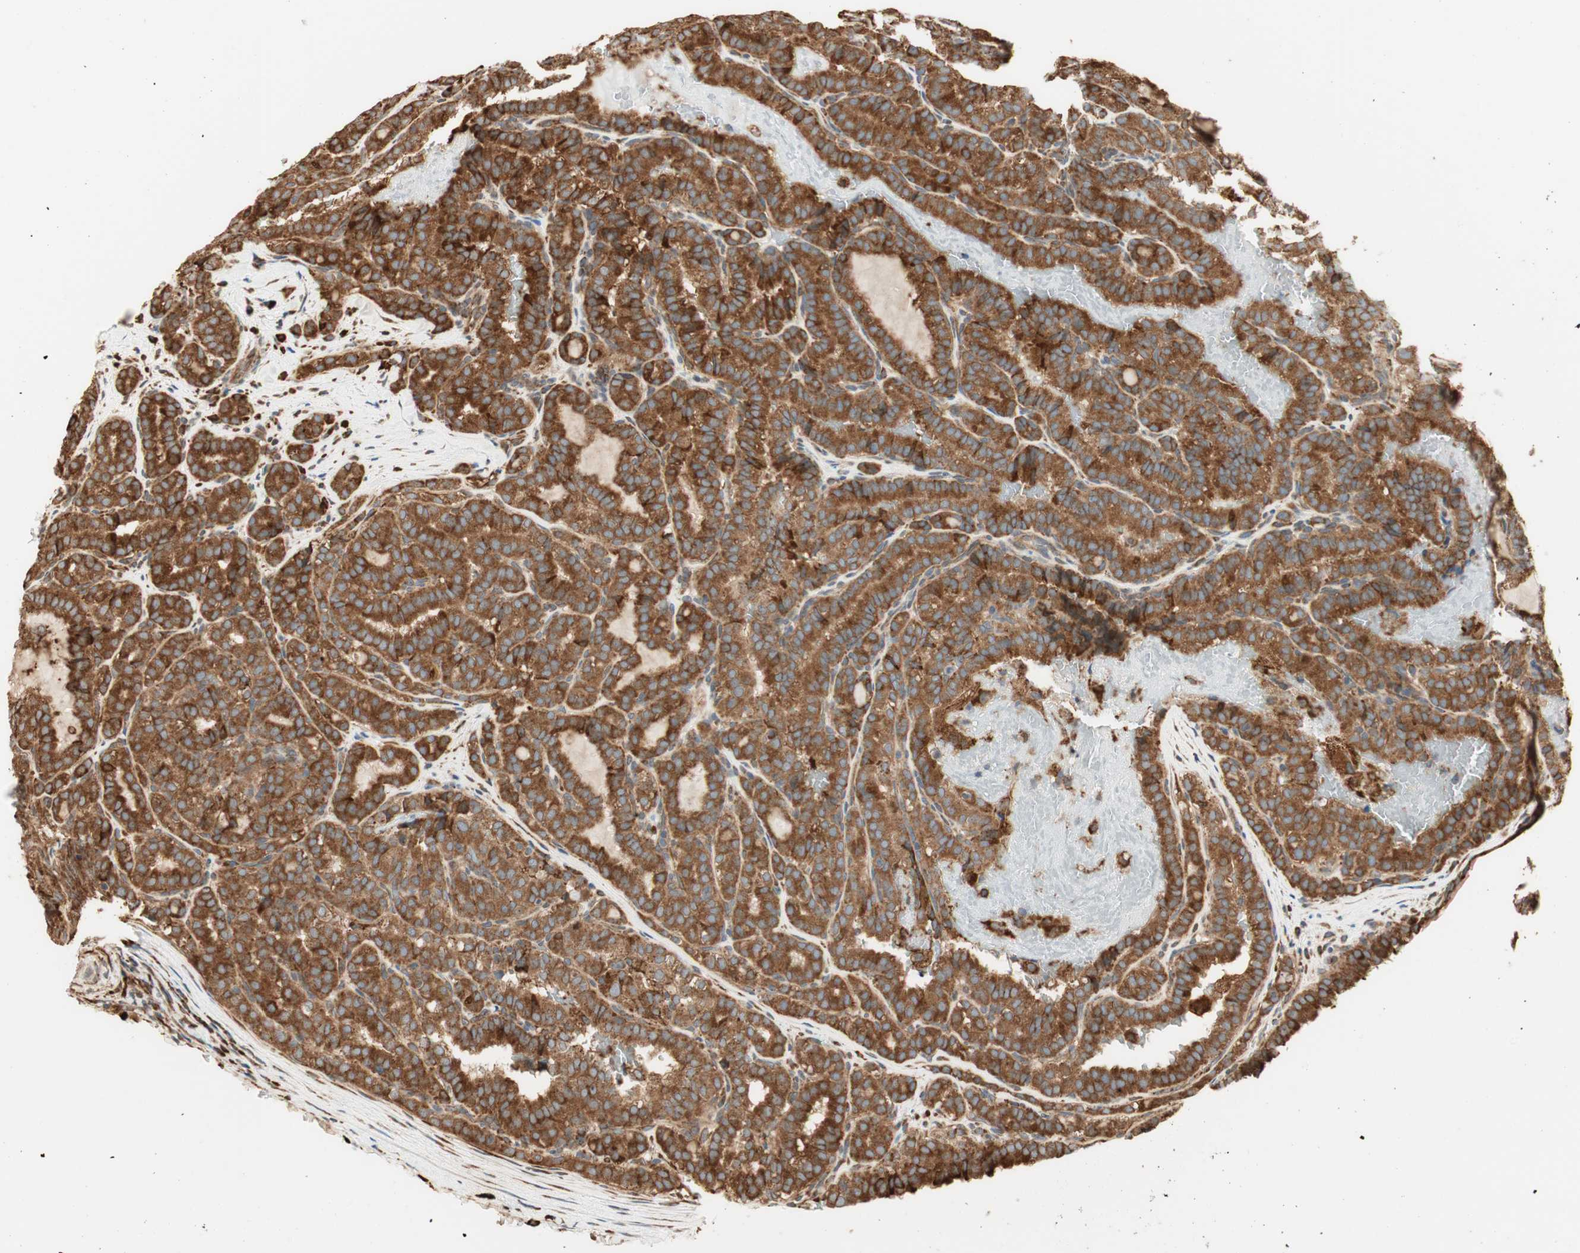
{"staining": {"intensity": "strong", "quantity": ">75%", "location": "cytoplasmic/membranous"}, "tissue": "thyroid cancer", "cell_type": "Tumor cells", "image_type": "cancer", "snomed": [{"axis": "morphology", "description": "Normal tissue, NOS"}, {"axis": "morphology", "description": "Papillary adenocarcinoma, NOS"}, {"axis": "topography", "description": "Thyroid gland"}], "caption": "DAB immunohistochemical staining of thyroid papillary adenocarcinoma displays strong cytoplasmic/membranous protein positivity in approximately >75% of tumor cells.", "gene": "P4HA1", "patient": {"sex": "female", "age": 30}}